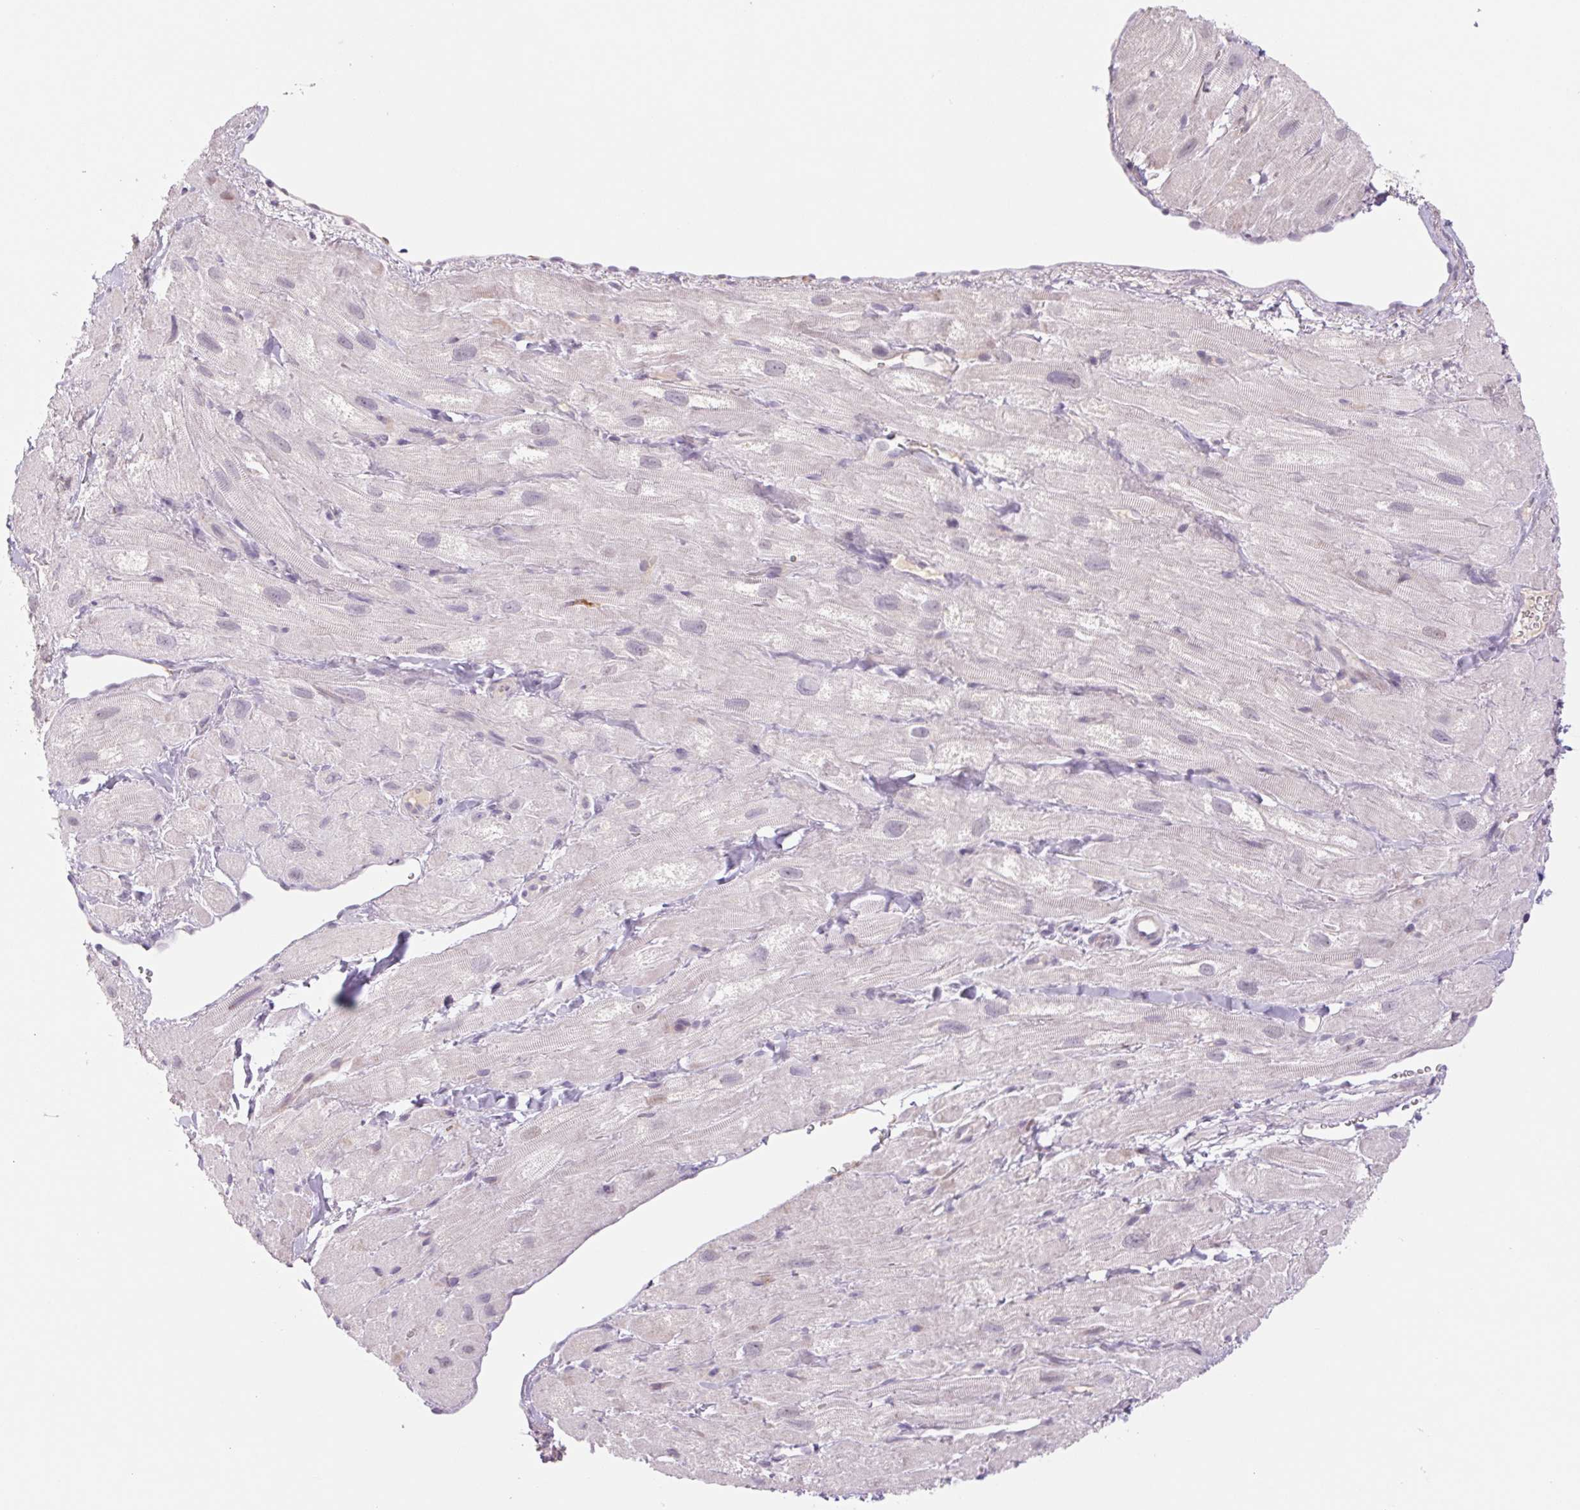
{"staining": {"intensity": "weak", "quantity": "<25%", "location": "cytoplasmic/membranous"}, "tissue": "heart muscle", "cell_type": "Cardiomyocytes", "image_type": "normal", "snomed": [{"axis": "morphology", "description": "Normal tissue, NOS"}, {"axis": "topography", "description": "Heart"}], "caption": "A photomicrograph of human heart muscle is negative for staining in cardiomyocytes. (DAB (3,3'-diaminobenzidine) immunohistochemistry (IHC) visualized using brightfield microscopy, high magnification).", "gene": "KRT1", "patient": {"sex": "female", "age": 62}}